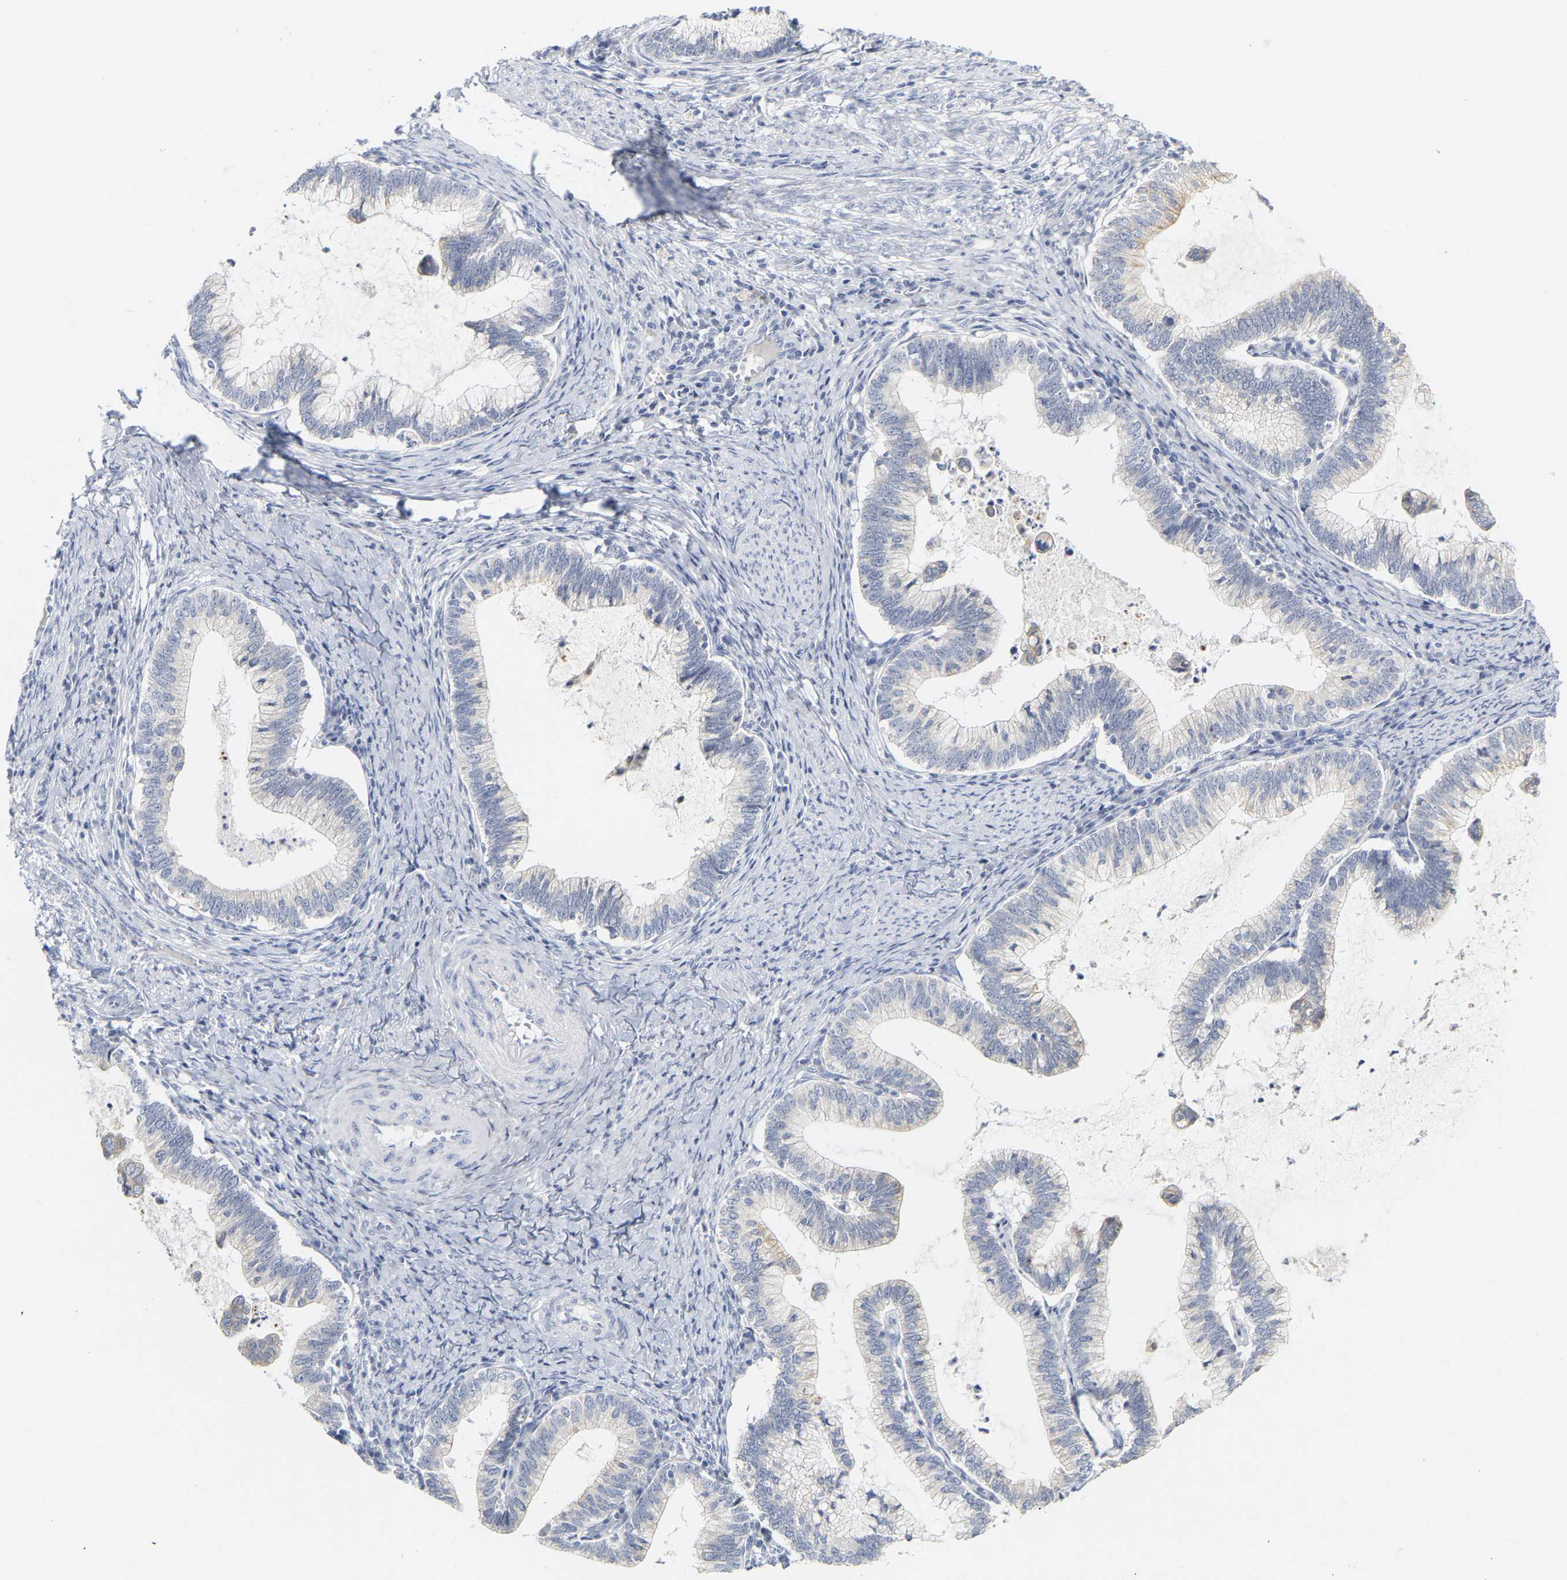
{"staining": {"intensity": "negative", "quantity": "none", "location": "none"}, "tissue": "cervical cancer", "cell_type": "Tumor cells", "image_type": "cancer", "snomed": [{"axis": "morphology", "description": "Adenocarcinoma, NOS"}, {"axis": "topography", "description": "Cervix"}], "caption": "Immunohistochemistry (IHC) of adenocarcinoma (cervical) reveals no positivity in tumor cells.", "gene": "KRT76", "patient": {"sex": "female", "age": 36}}